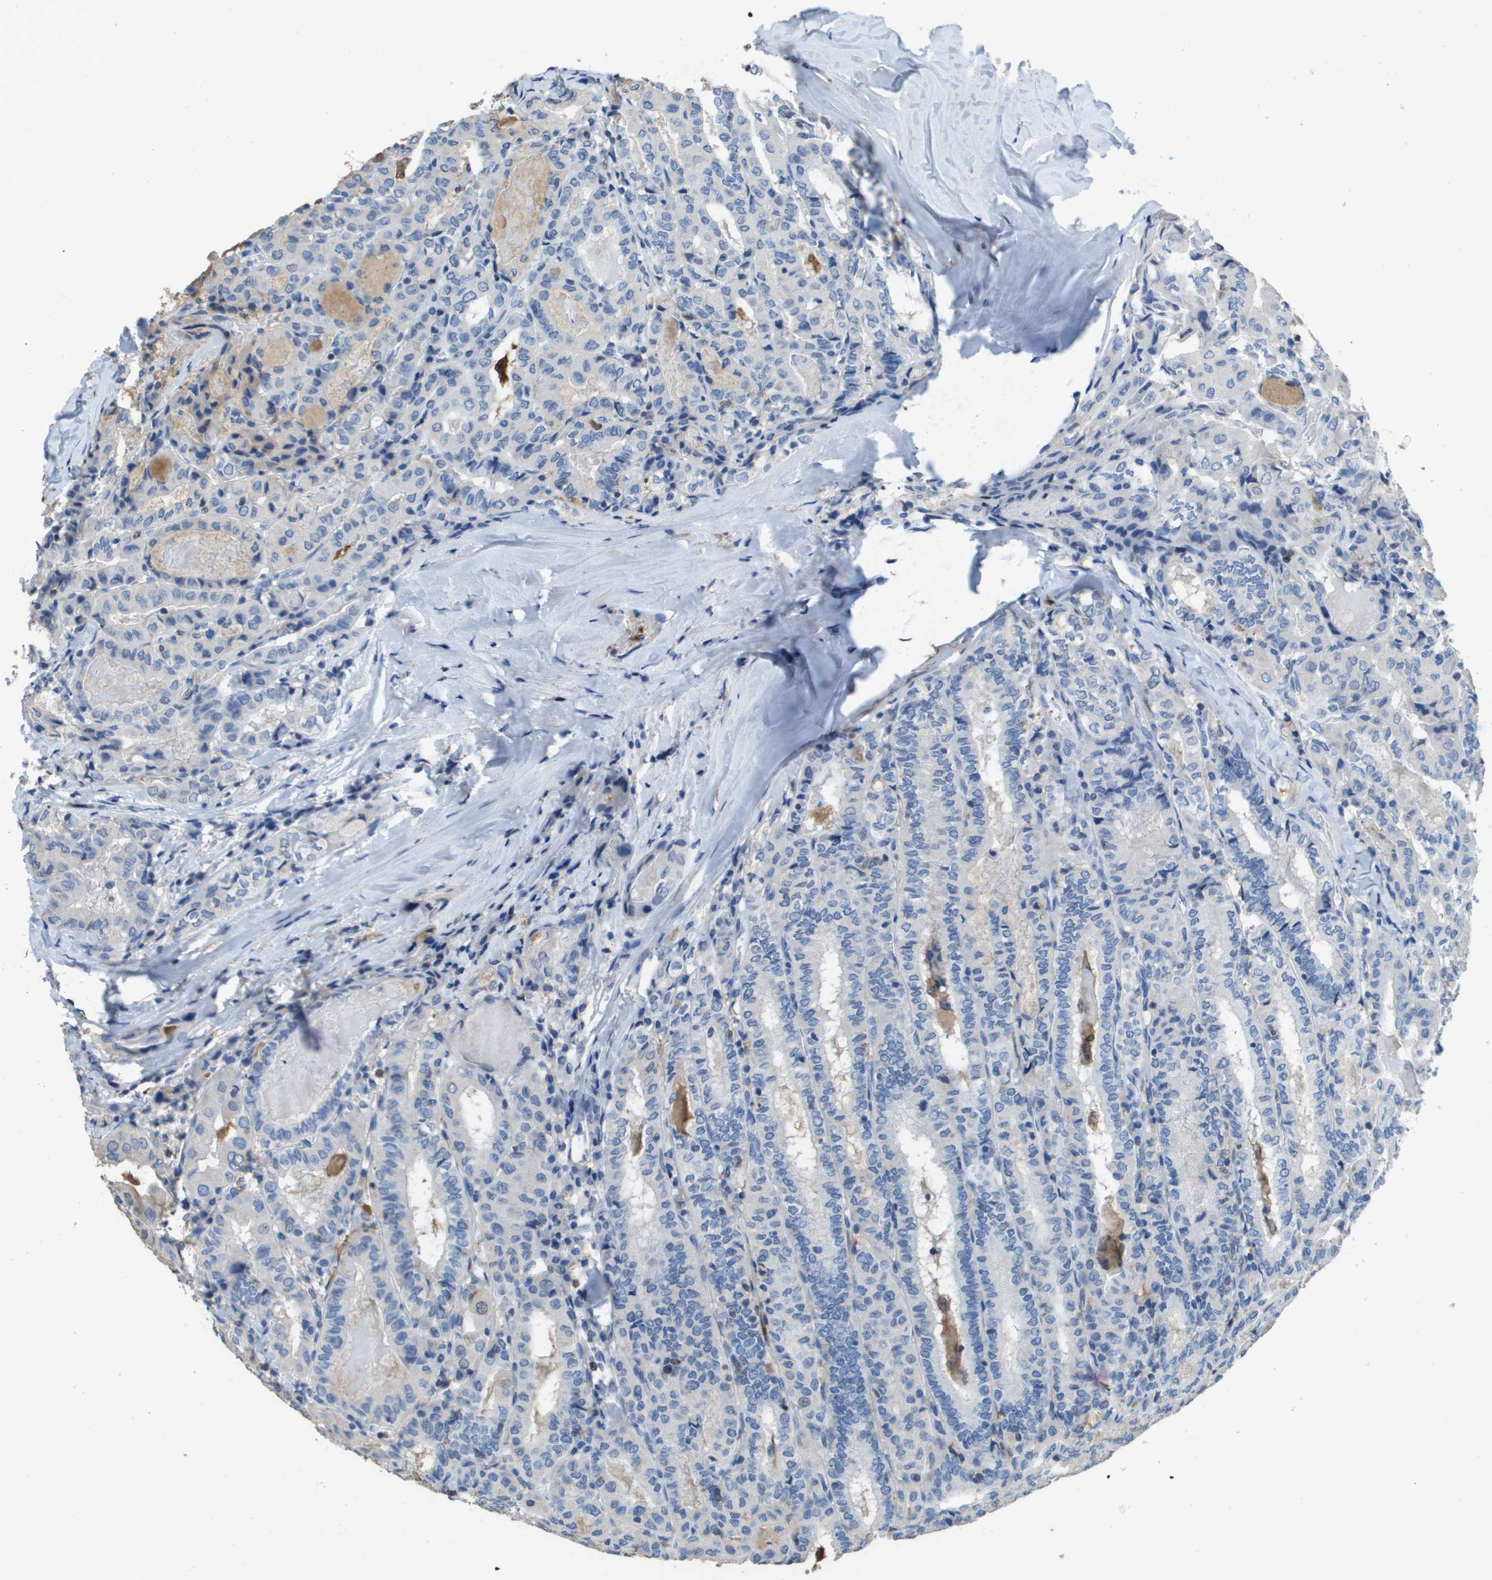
{"staining": {"intensity": "negative", "quantity": "none", "location": "none"}, "tissue": "thyroid cancer", "cell_type": "Tumor cells", "image_type": "cancer", "snomed": [{"axis": "morphology", "description": "Papillary adenocarcinoma, NOS"}, {"axis": "topography", "description": "Thyroid gland"}], "caption": "Tumor cells show no significant protein positivity in papillary adenocarcinoma (thyroid).", "gene": "FABP5", "patient": {"sex": "female", "age": 42}}